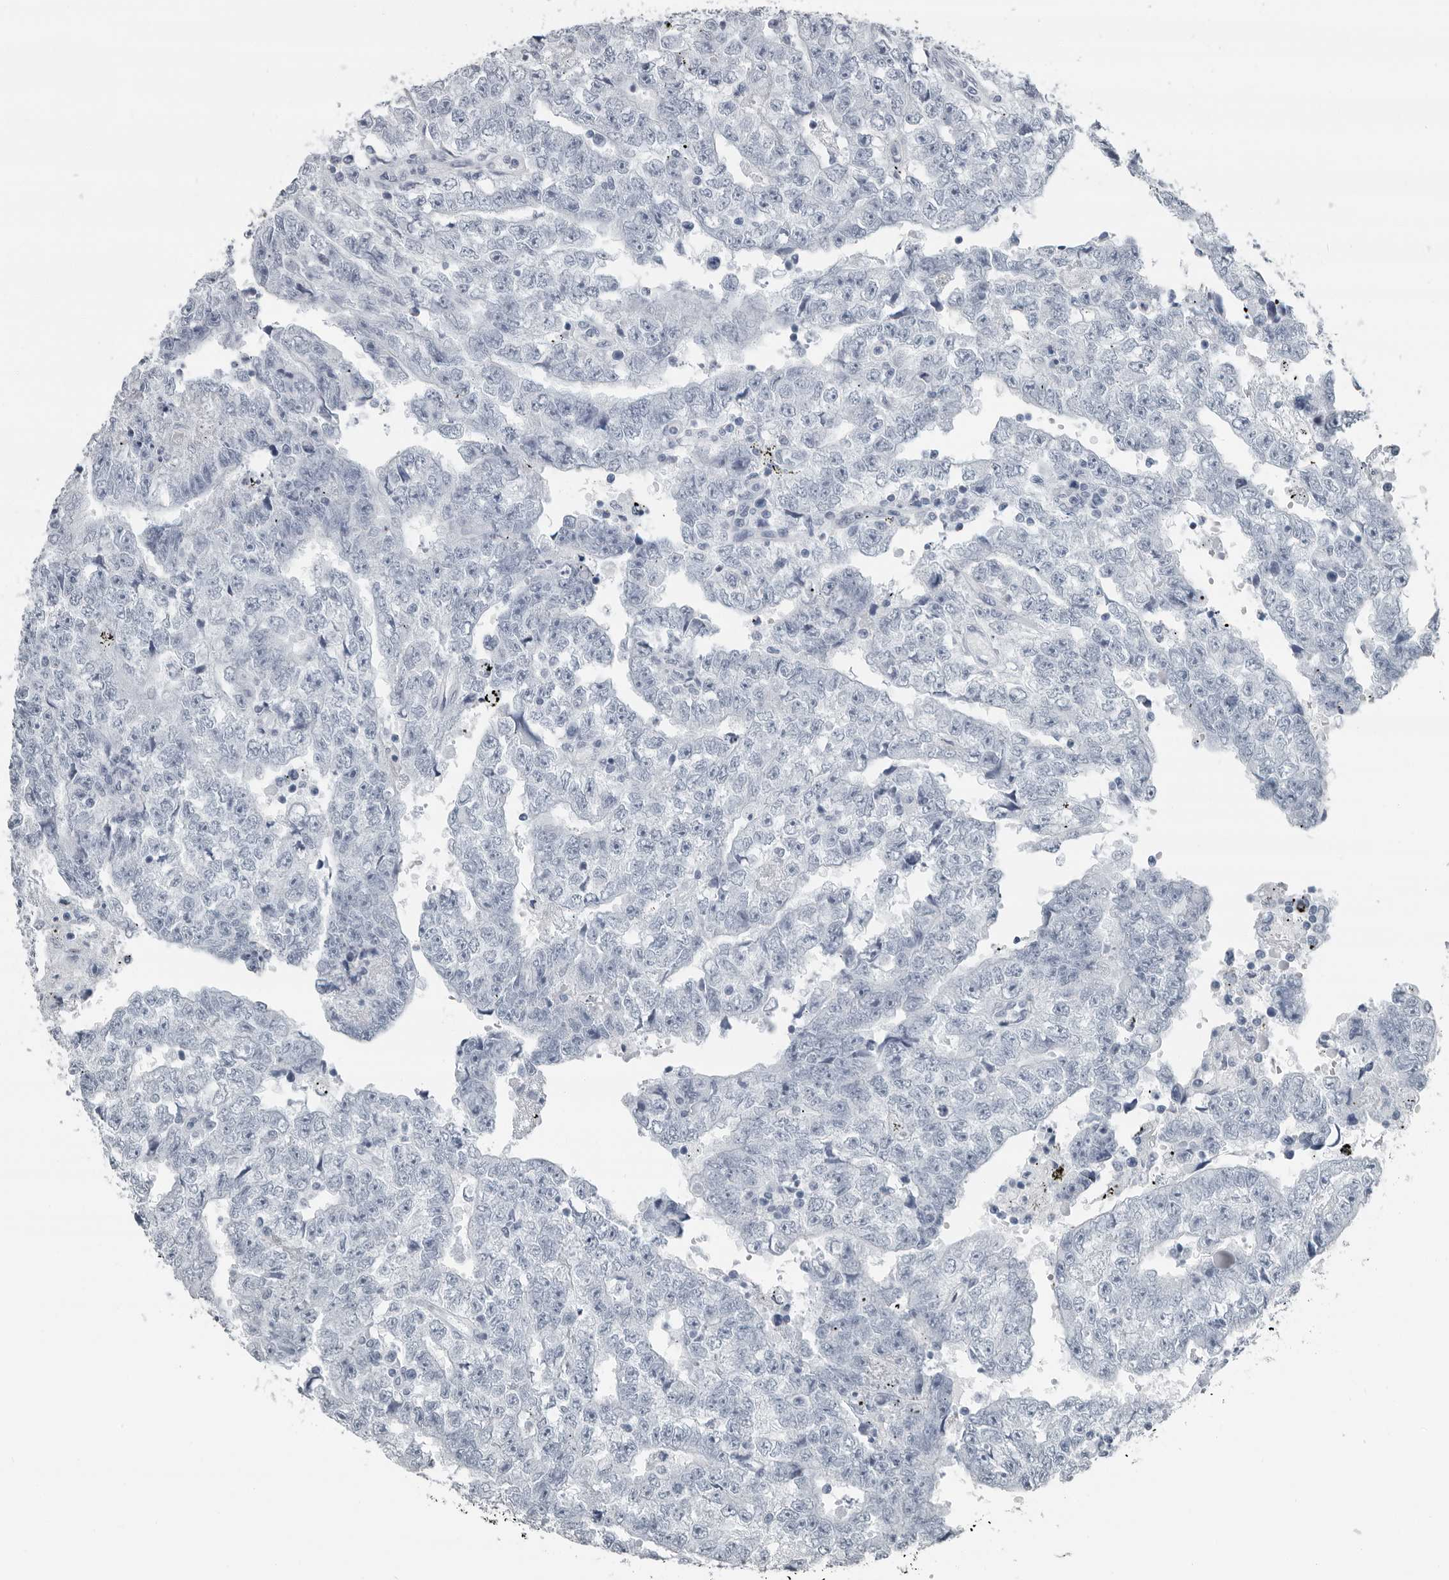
{"staining": {"intensity": "negative", "quantity": "none", "location": "none"}, "tissue": "testis cancer", "cell_type": "Tumor cells", "image_type": "cancer", "snomed": [{"axis": "morphology", "description": "Carcinoma, Embryonal, NOS"}, {"axis": "topography", "description": "Testis"}], "caption": "This is an immunohistochemistry (IHC) image of embryonal carcinoma (testis). There is no positivity in tumor cells.", "gene": "PRSS1", "patient": {"sex": "male", "age": 25}}